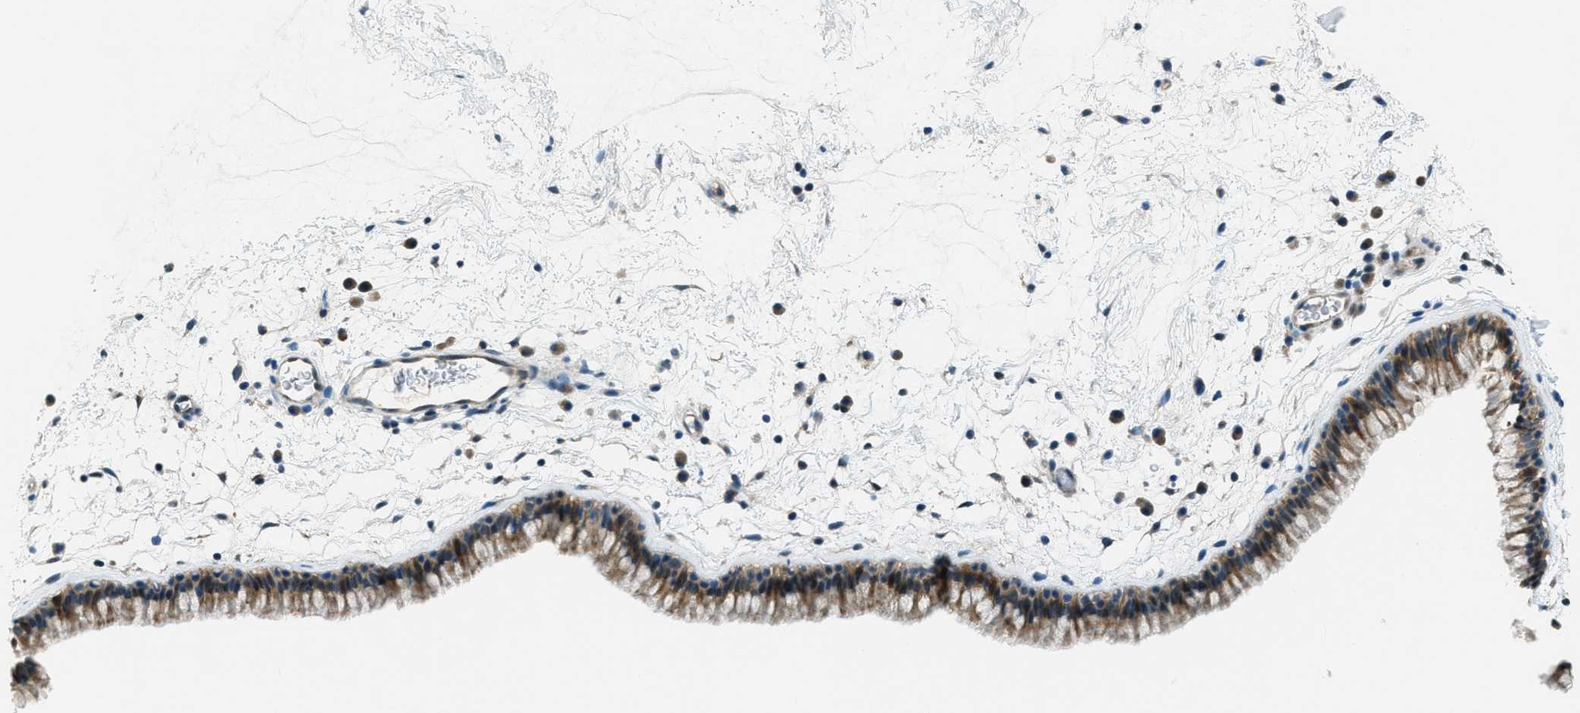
{"staining": {"intensity": "moderate", "quantity": "25%-75%", "location": "cytoplasmic/membranous"}, "tissue": "nasopharynx", "cell_type": "Respiratory epithelial cells", "image_type": "normal", "snomed": [{"axis": "morphology", "description": "Normal tissue, NOS"}, {"axis": "morphology", "description": "Inflammation, NOS"}, {"axis": "topography", "description": "Nasopharynx"}], "caption": "High-power microscopy captured an IHC histopathology image of normal nasopharynx, revealing moderate cytoplasmic/membranous staining in approximately 25%-75% of respiratory epithelial cells.", "gene": "HEBP2", "patient": {"sex": "male", "age": 48}}